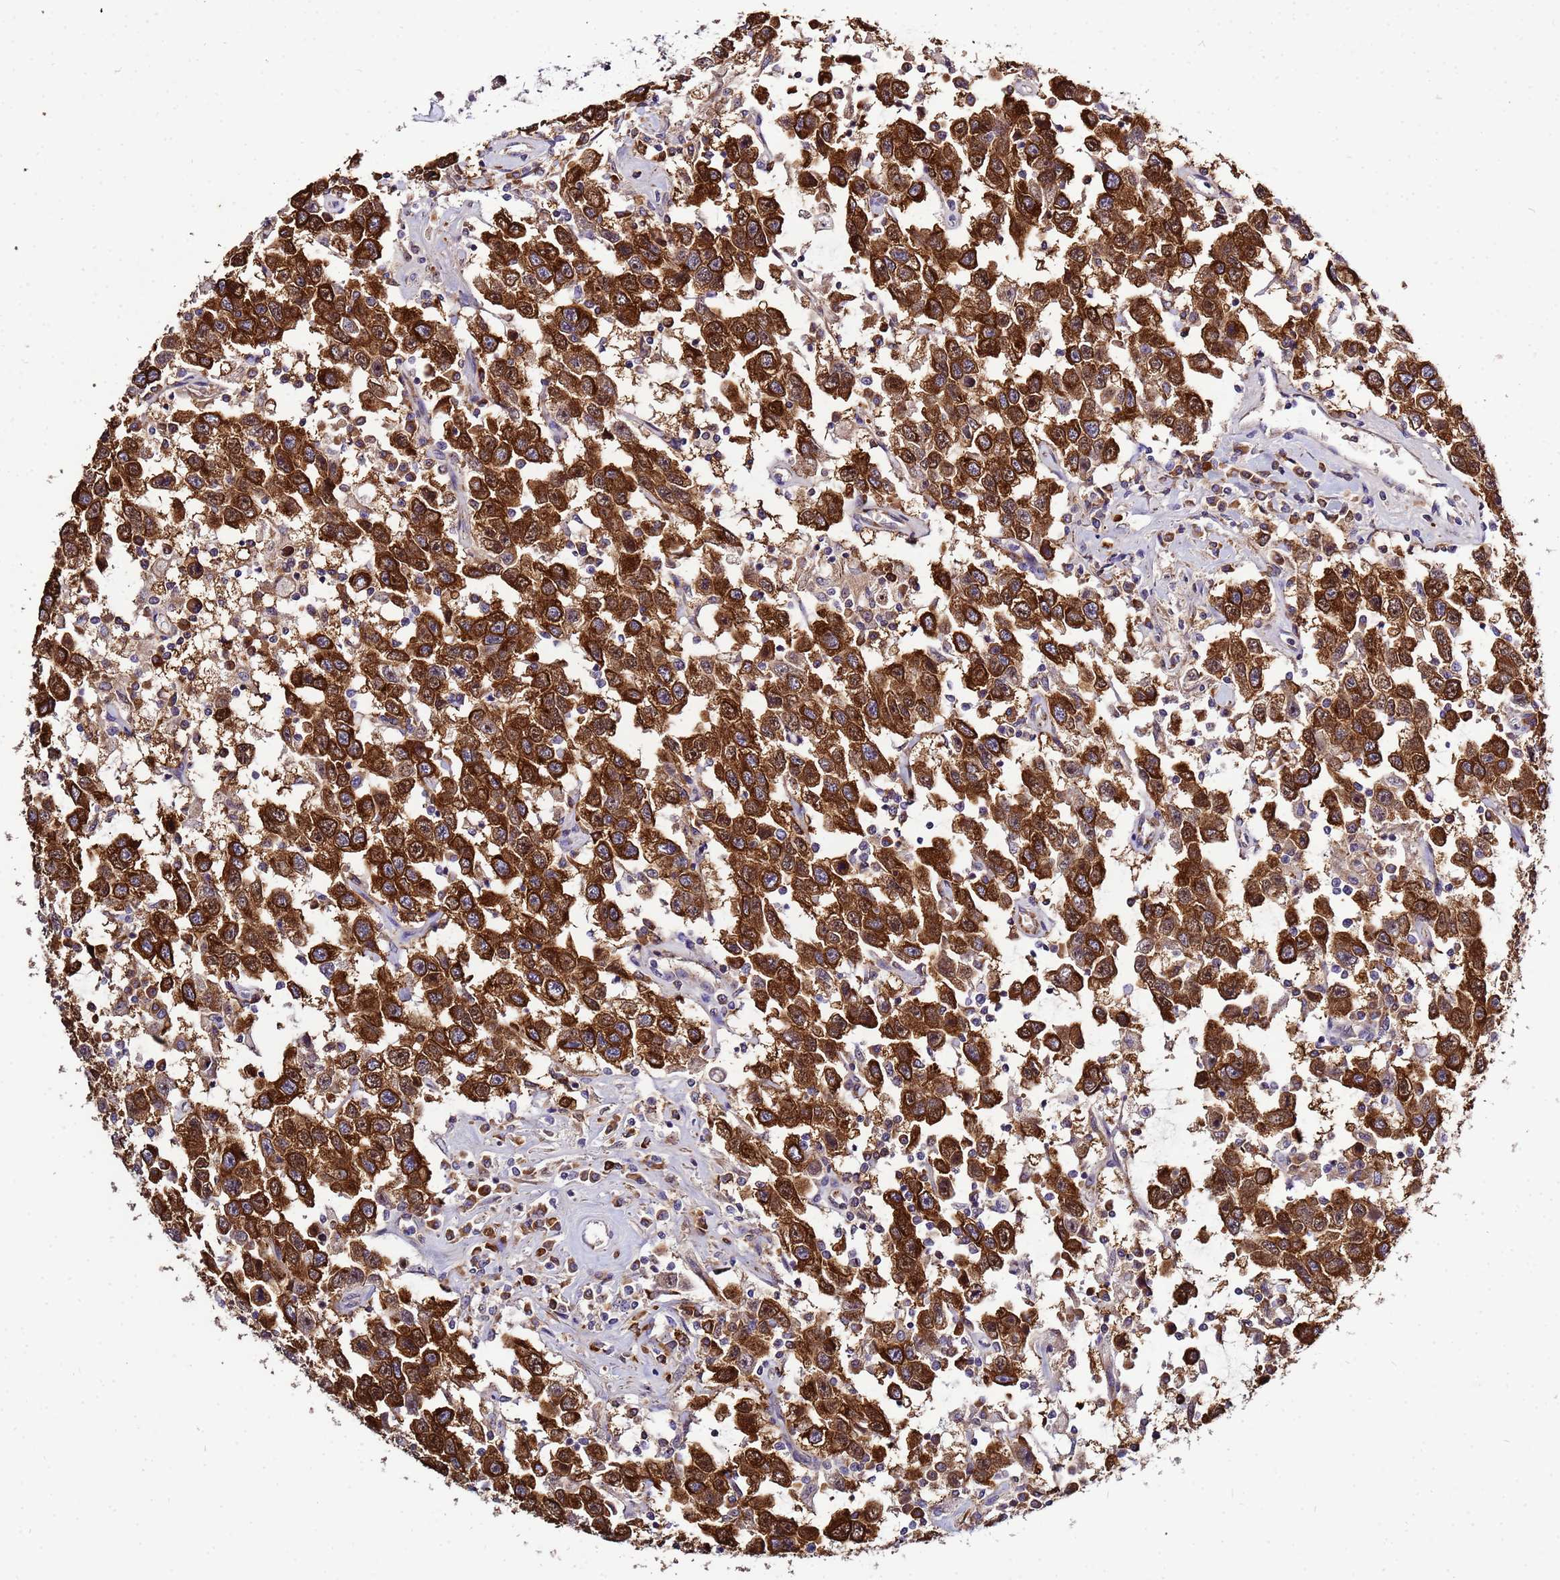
{"staining": {"intensity": "strong", "quantity": ">75%", "location": "cytoplasmic/membranous"}, "tissue": "testis cancer", "cell_type": "Tumor cells", "image_type": "cancer", "snomed": [{"axis": "morphology", "description": "Seminoma, NOS"}, {"axis": "topography", "description": "Testis"}], "caption": "High-magnification brightfield microscopy of testis cancer stained with DAB (brown) and counterstained with hematoxylin (blue). tumor cells exhibit strong cytoplasmic/membranous expression is present in about>75% of cells.", "gene": "NOL8", "patient": {"sex": "male", "age": 41}}